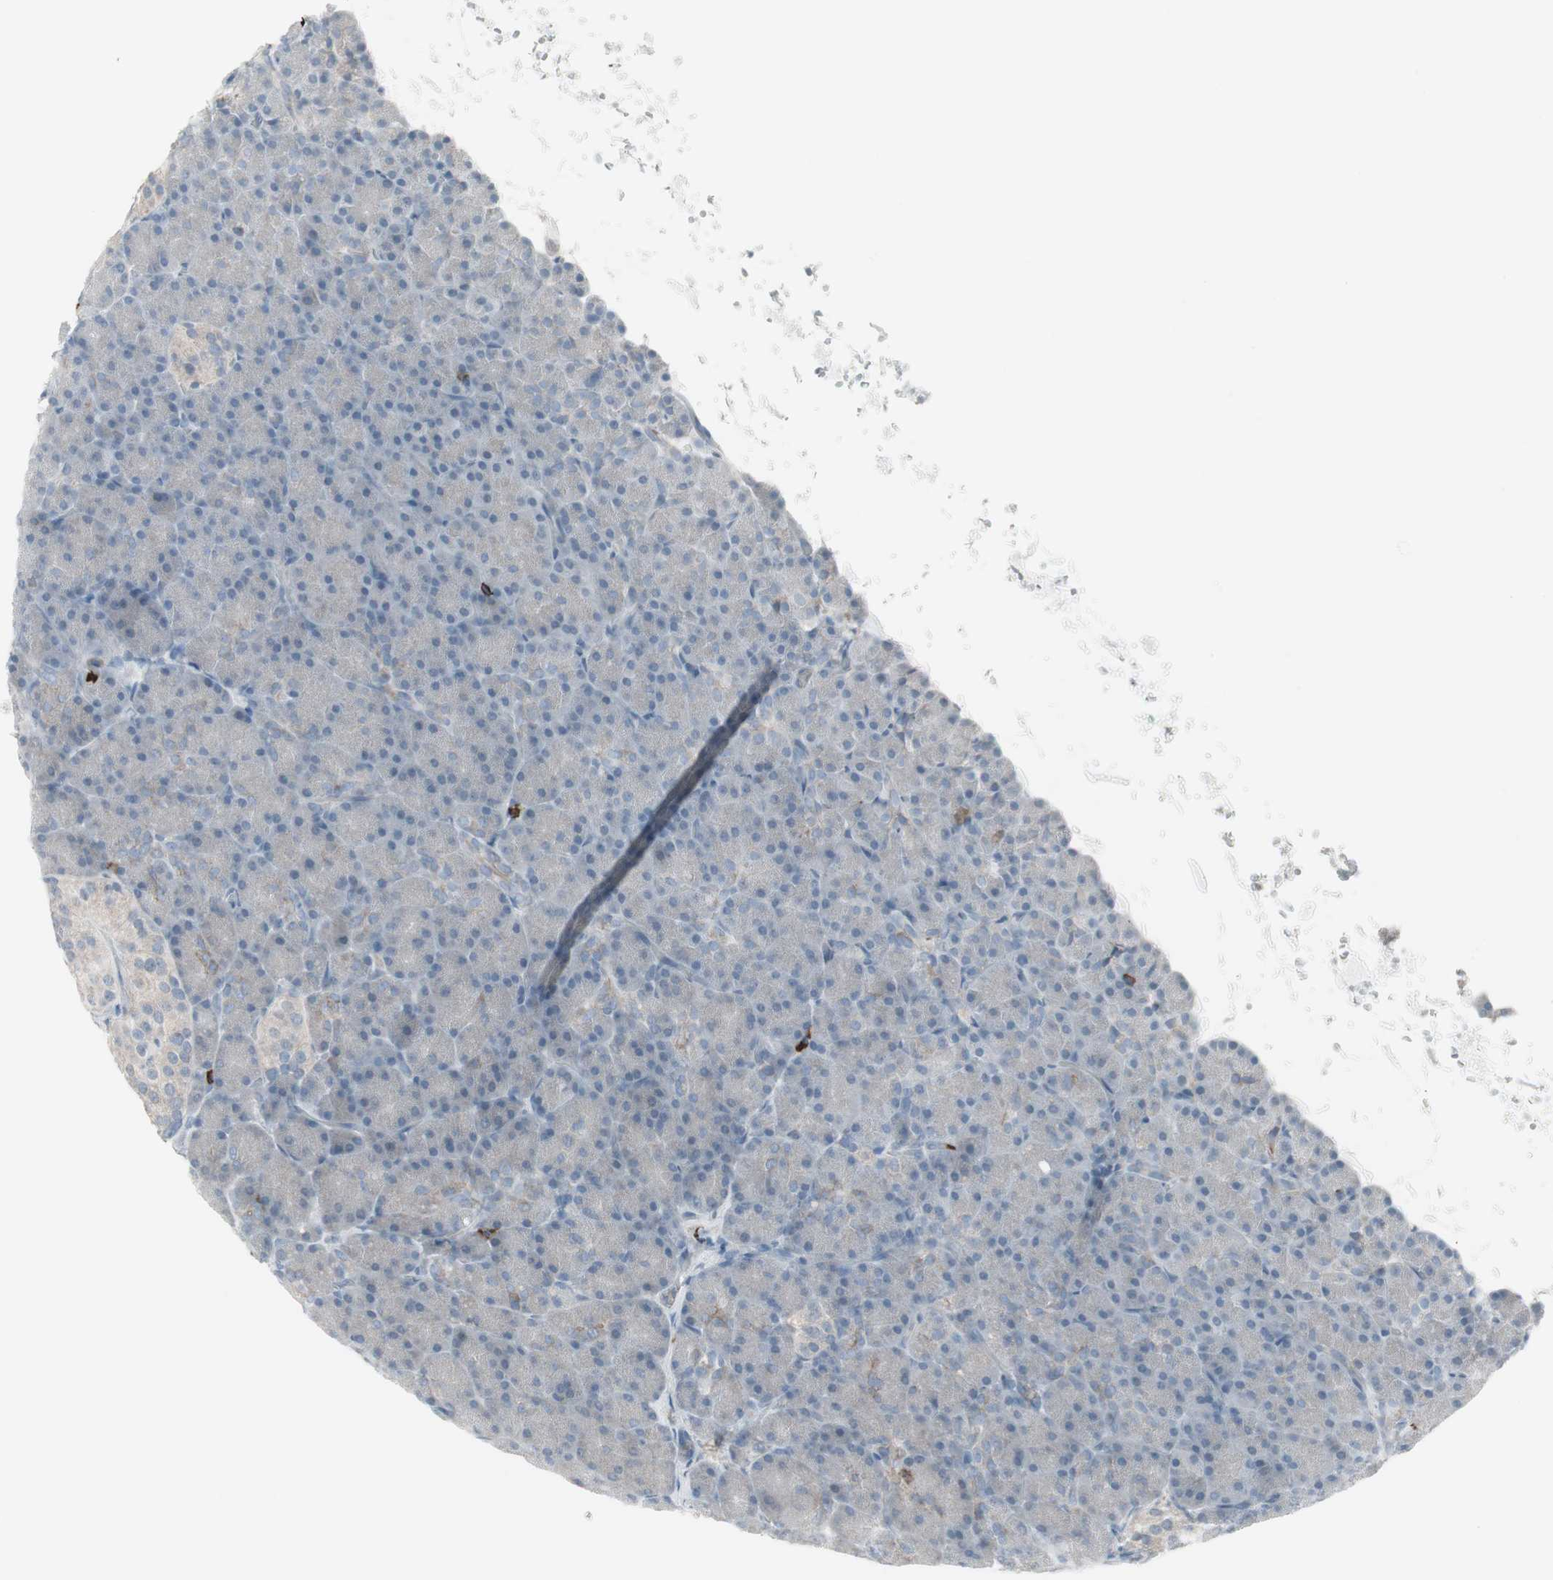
{"staining": {"intensity": "weak", "quantity": "<25%", "location": "cytoplasmic/membranous"}, "tissue": "pancreas", "cell_type": "Exocrine glandular cells", "image_type": "normal", "snomed": [{"axis": "morphology", "description": "Normal tissue, NOS"}, {"axis": "topography", "description": "Pancreas"}], "caption": "A histopathology image of pancreas stained for a protein reveals no brown staining in exocrine glandular cells. Brightfield microscopy of immunohistochemistry (IHC) stained with DAB (3,3'-diaminobenzidine) (brown) and hematoxylin (blue), captured at high magnification.", "gene": "ZSCAN32", "patient": {"sex": "female", "age": 43}}